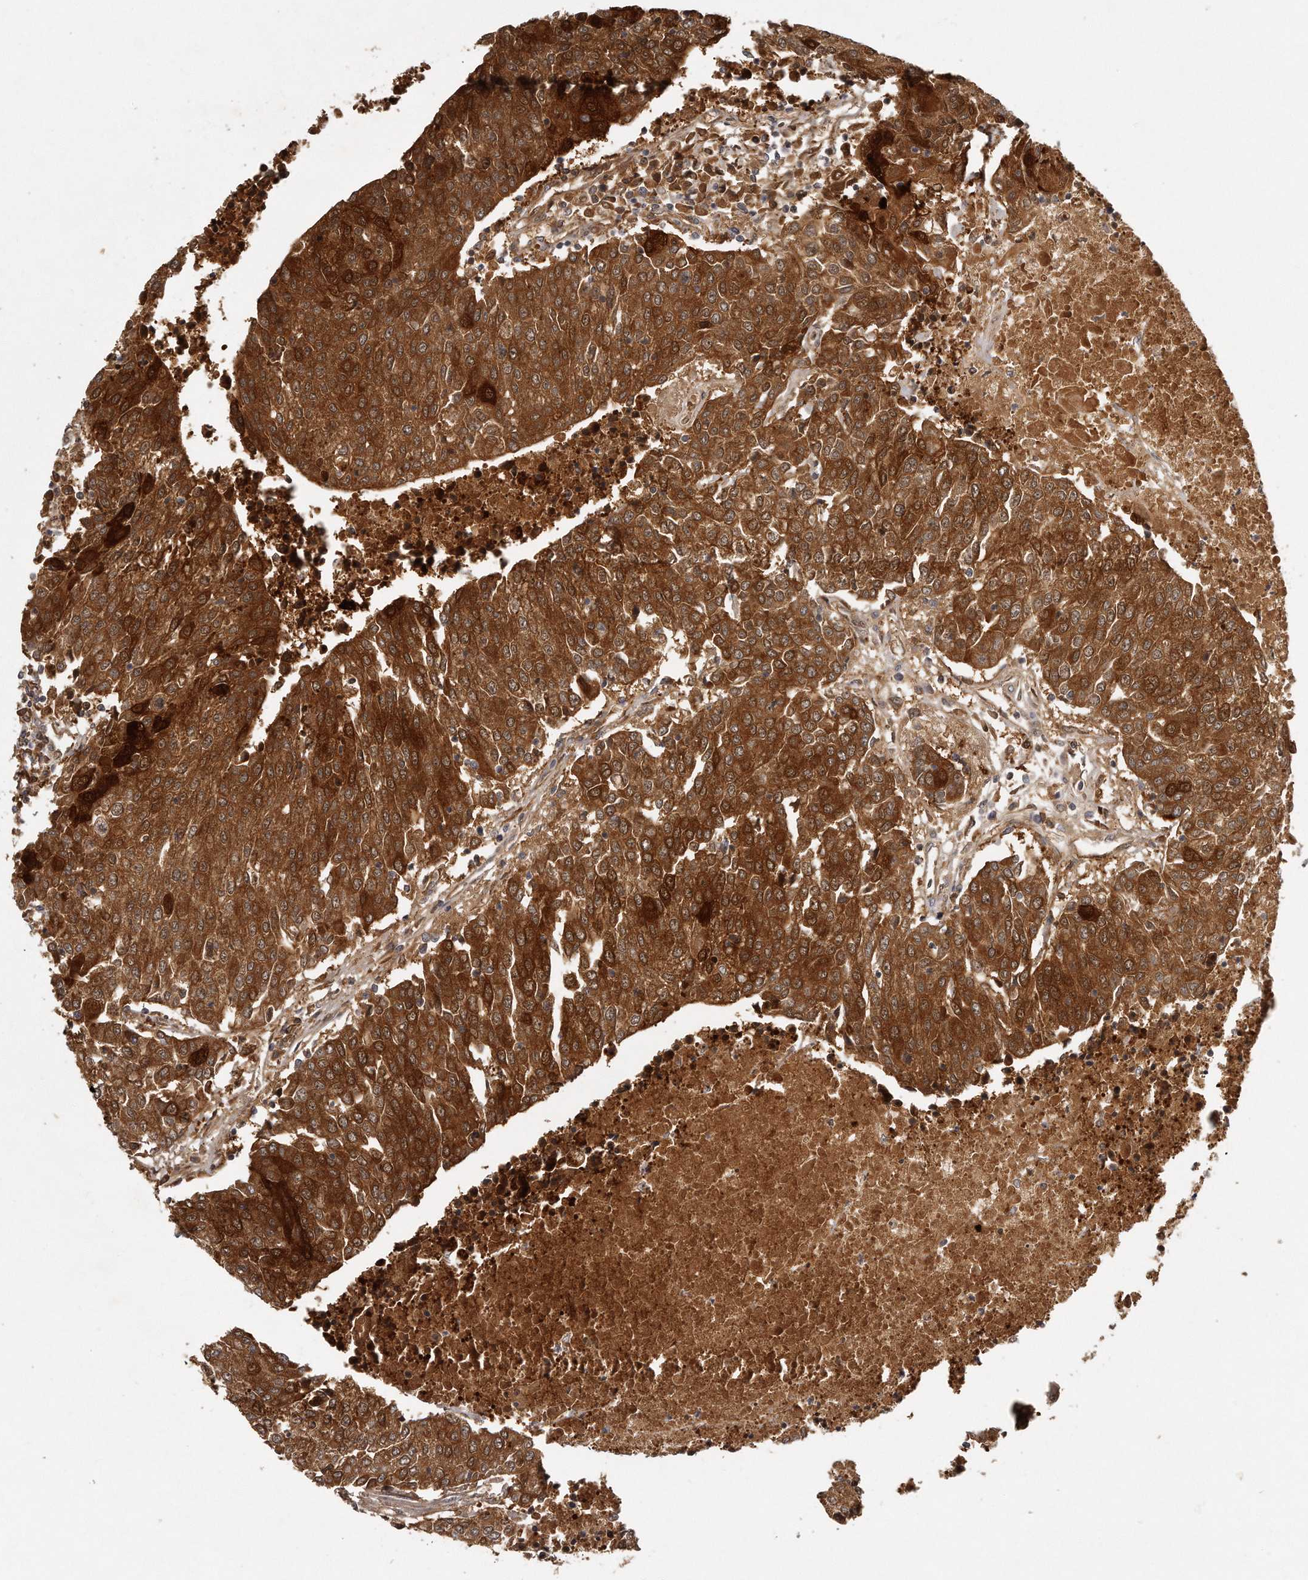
{"staining": {"intensity": "strong", "quantity": ">75%", "location": "cytoplasmic/membranous"}, "tissue": "urothelial cancer", "cell_type": "Tumor cells", "image_type": "cancer", "snomed": [{"axis": "morphology", "description": "Urothelial carcinoma, High grade"}, {"axis": "topography", "description": "Urinary bladder"}], "caption": "An image of human urothelial cancer stained for a protein demonstrates strong cytoplasmic/membranous brown staining in tumor cells.", "gene": "GGCT", "patient": {"sex": "female", "age": 85}}